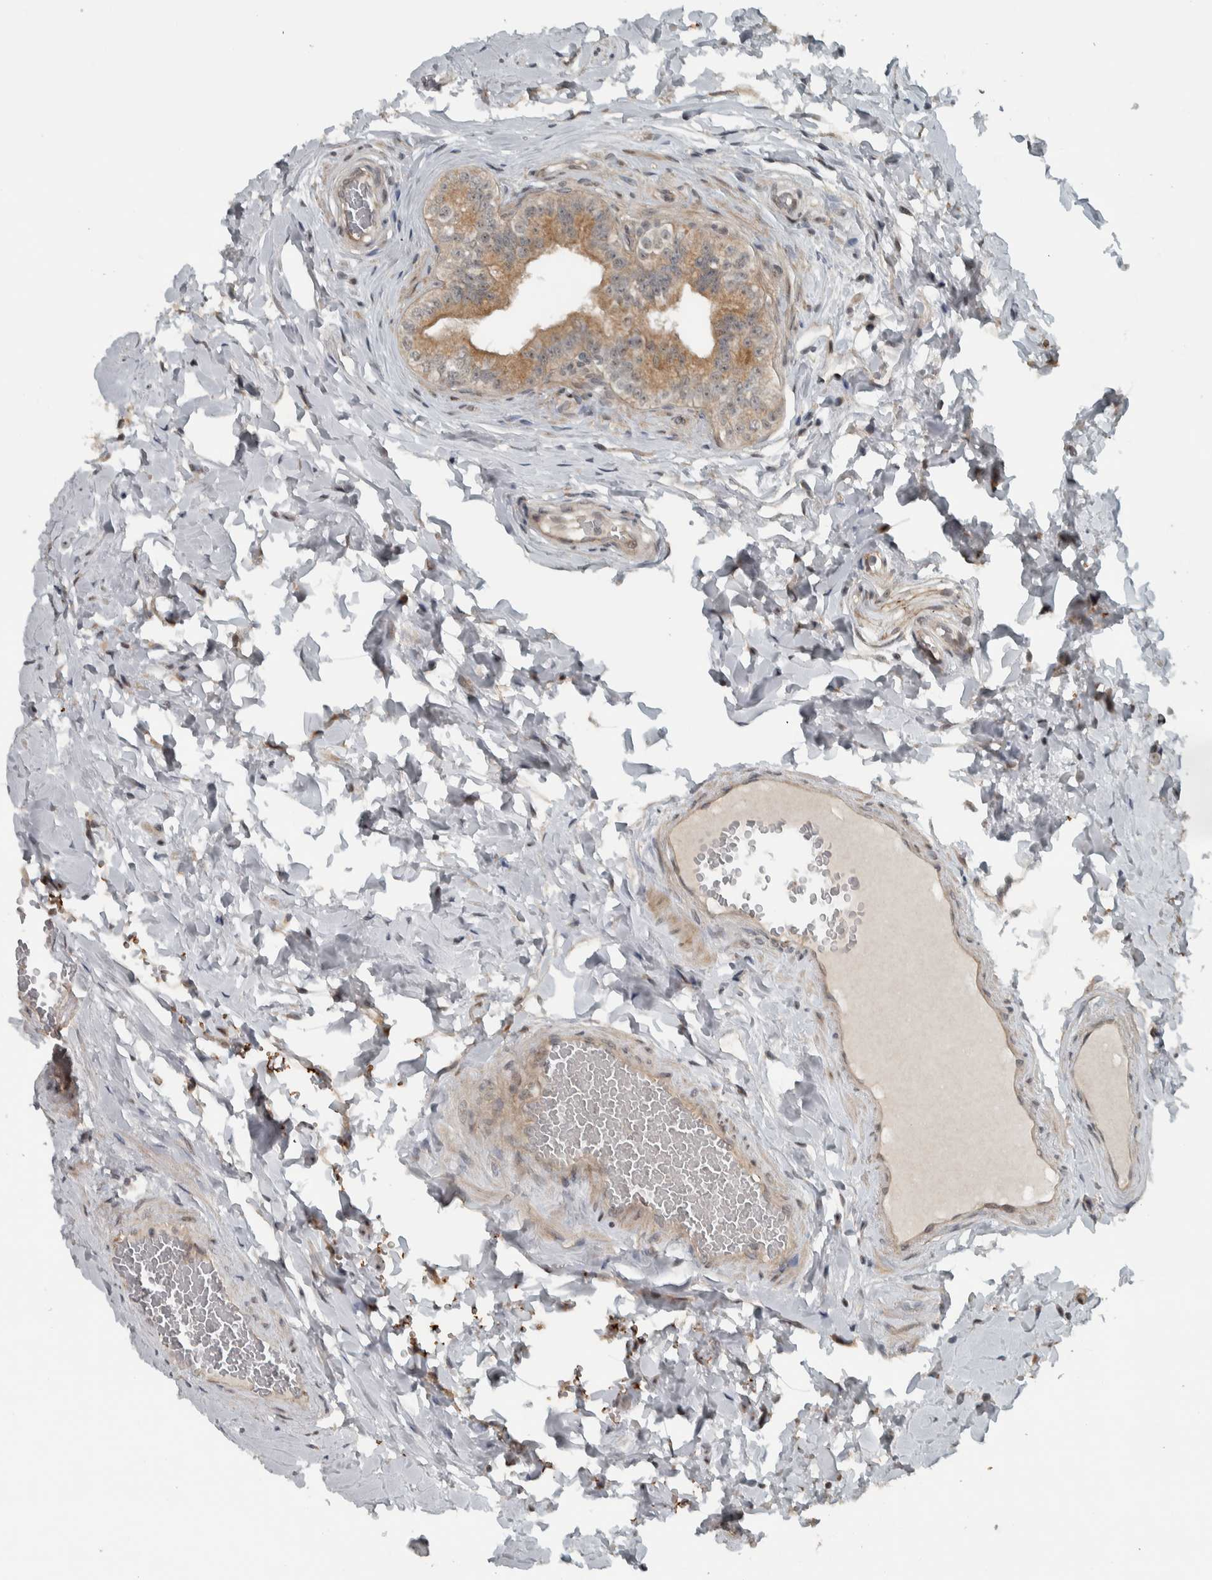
{"staining": {"intensity": "moderate", "quantity": ">75%", "location": "cytoplasmic/membranous"}, "tissue": "epididymis", "cell_type": "Glandular cells", "image_type": "normal", "snomed": [{"axis": "morphology", "description": "Normal tissue, NOS"}, {"axis": "topography", "description": "Testis"}, {"axis": "topography", "description": "Epididymis"}], "caption": "DAB immunohistochemical staining of unremarkable human epididymis displays moderate cytoplasmic/membranous protein expression in approximately >75% of glandular cells.", "gene": "NAPG", "patient": {"sex": "male", "age": 36}}